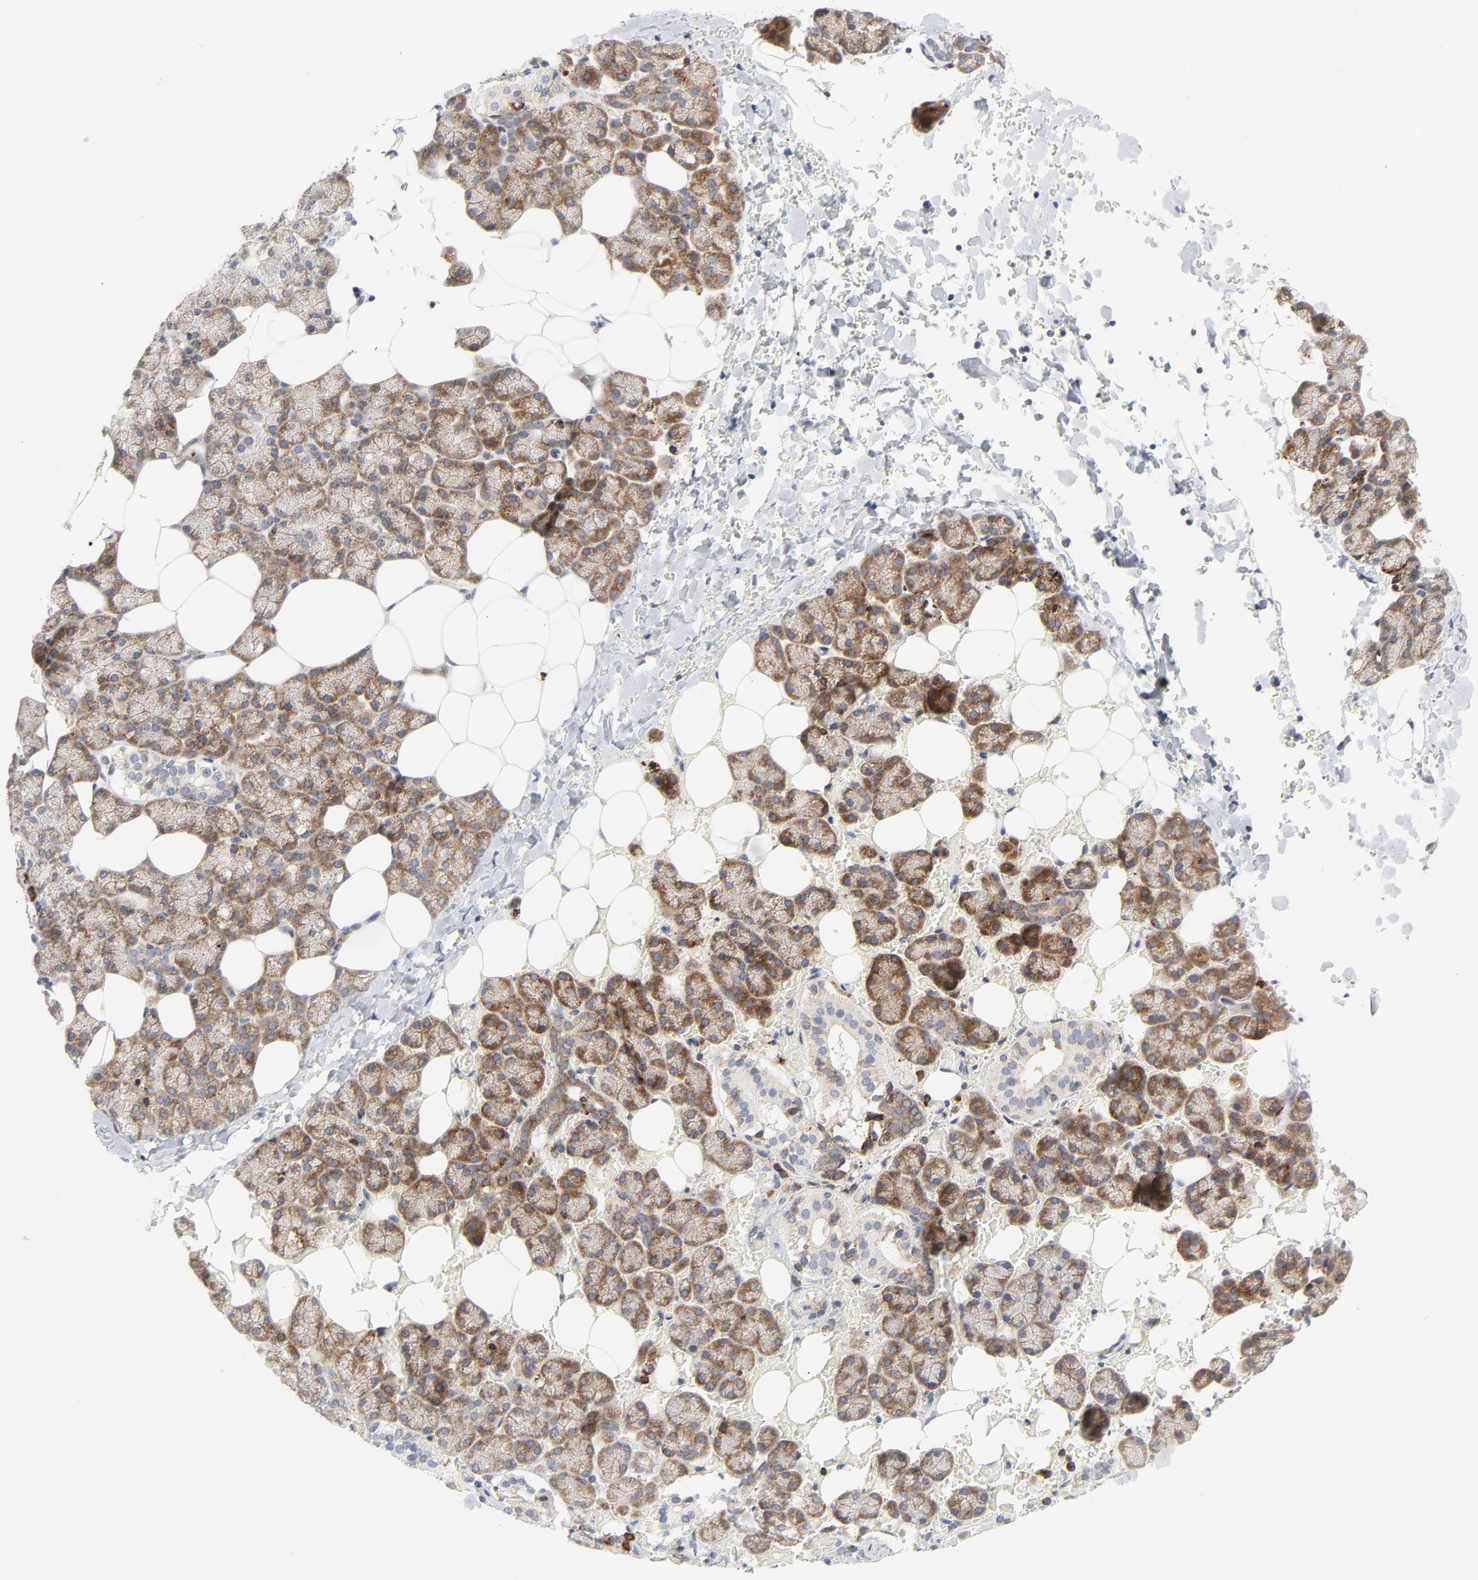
{"staining": {"intensity": "moderate", "quantity": ">75%", "location": "cytoplasmic/membranous"}, "tissue": "salivary gland", "cell_type": "Glandular cells", "image_type": "normal", "snomed": [{"axis": "morphology", "description": "Normal tissue, NOS"}, {"axis": "topography", "description": "Lymph node"}, {"axis": "topography", "description": "Salivary gland"}], "caption": "The photomicrograph displays immunohistochemical staining of normal salivary gland. There is moderate cytoplasmic/membranous expression is identified in approximately >75% of glandular cells.", "gene": "LRP6", "patient": {"sex": "male", "age": 8}}